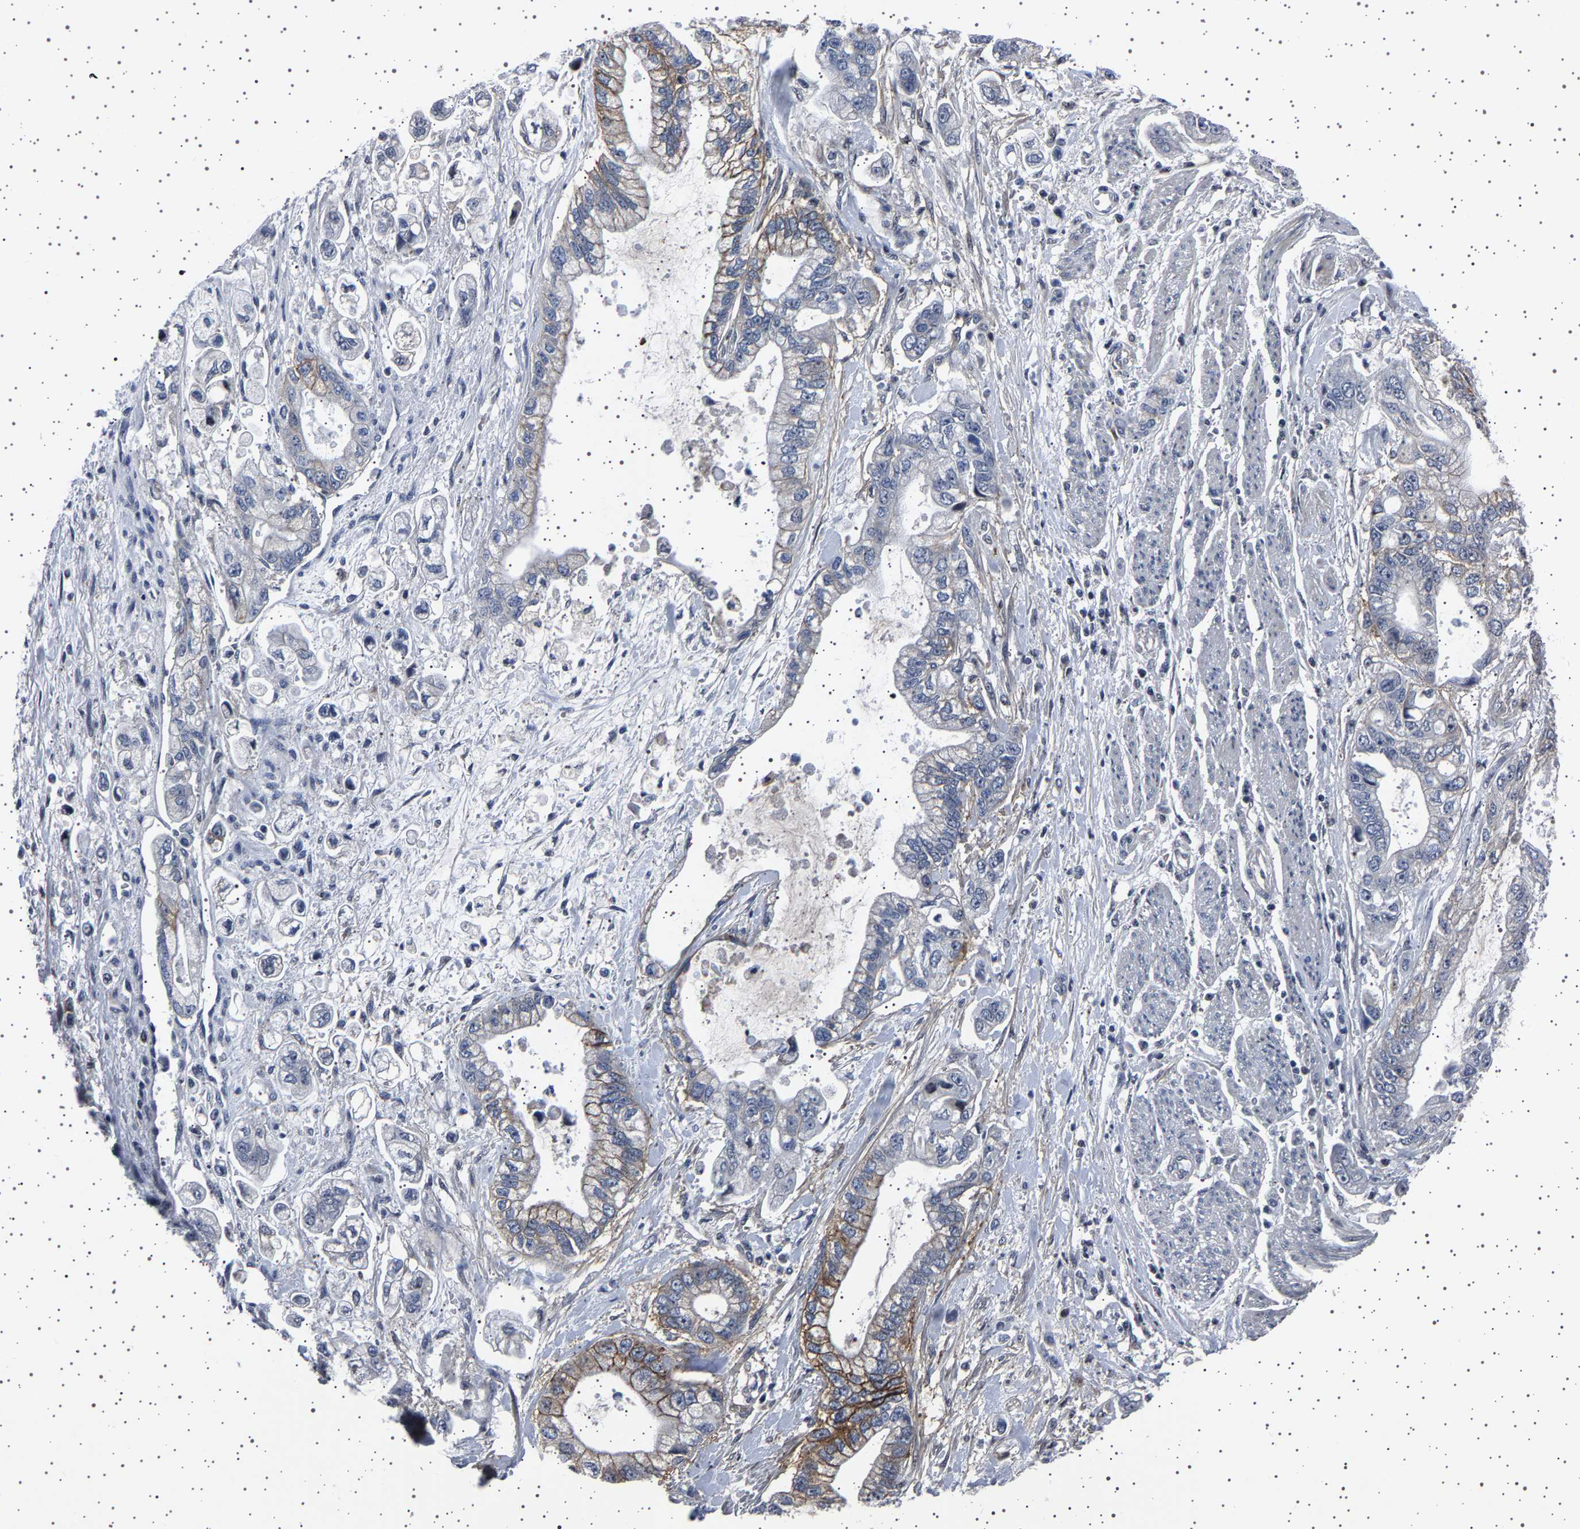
{"staining": {"intensity": "moderate", "quantity": "<25%", "location": "cytoplasmic/membranous"}, "tissue": "stomach cancer", "cell_type": "Tumor cells", "image_type": "cancer", "snomed": [{"axis": "morphology", "description": "Normal tissue, NOS"}, {"axis": "morphology", "description": "Adenocarcinoma, NOS"}, {"axis": "topography", "description": "Stomach"}], "caption": "An immunohistochemistry micrograph of tumor tissue is shown. Protein staining in brown shows moderate cytoplasmic/membranous positivity in stomach cancer (adenocarcinoma) within tumor cells. (brown staining indicates protein expression, while blue staining denotes nuclei).", "gene": "PAK5", "patient": {"sex": "male", "age": 62}}